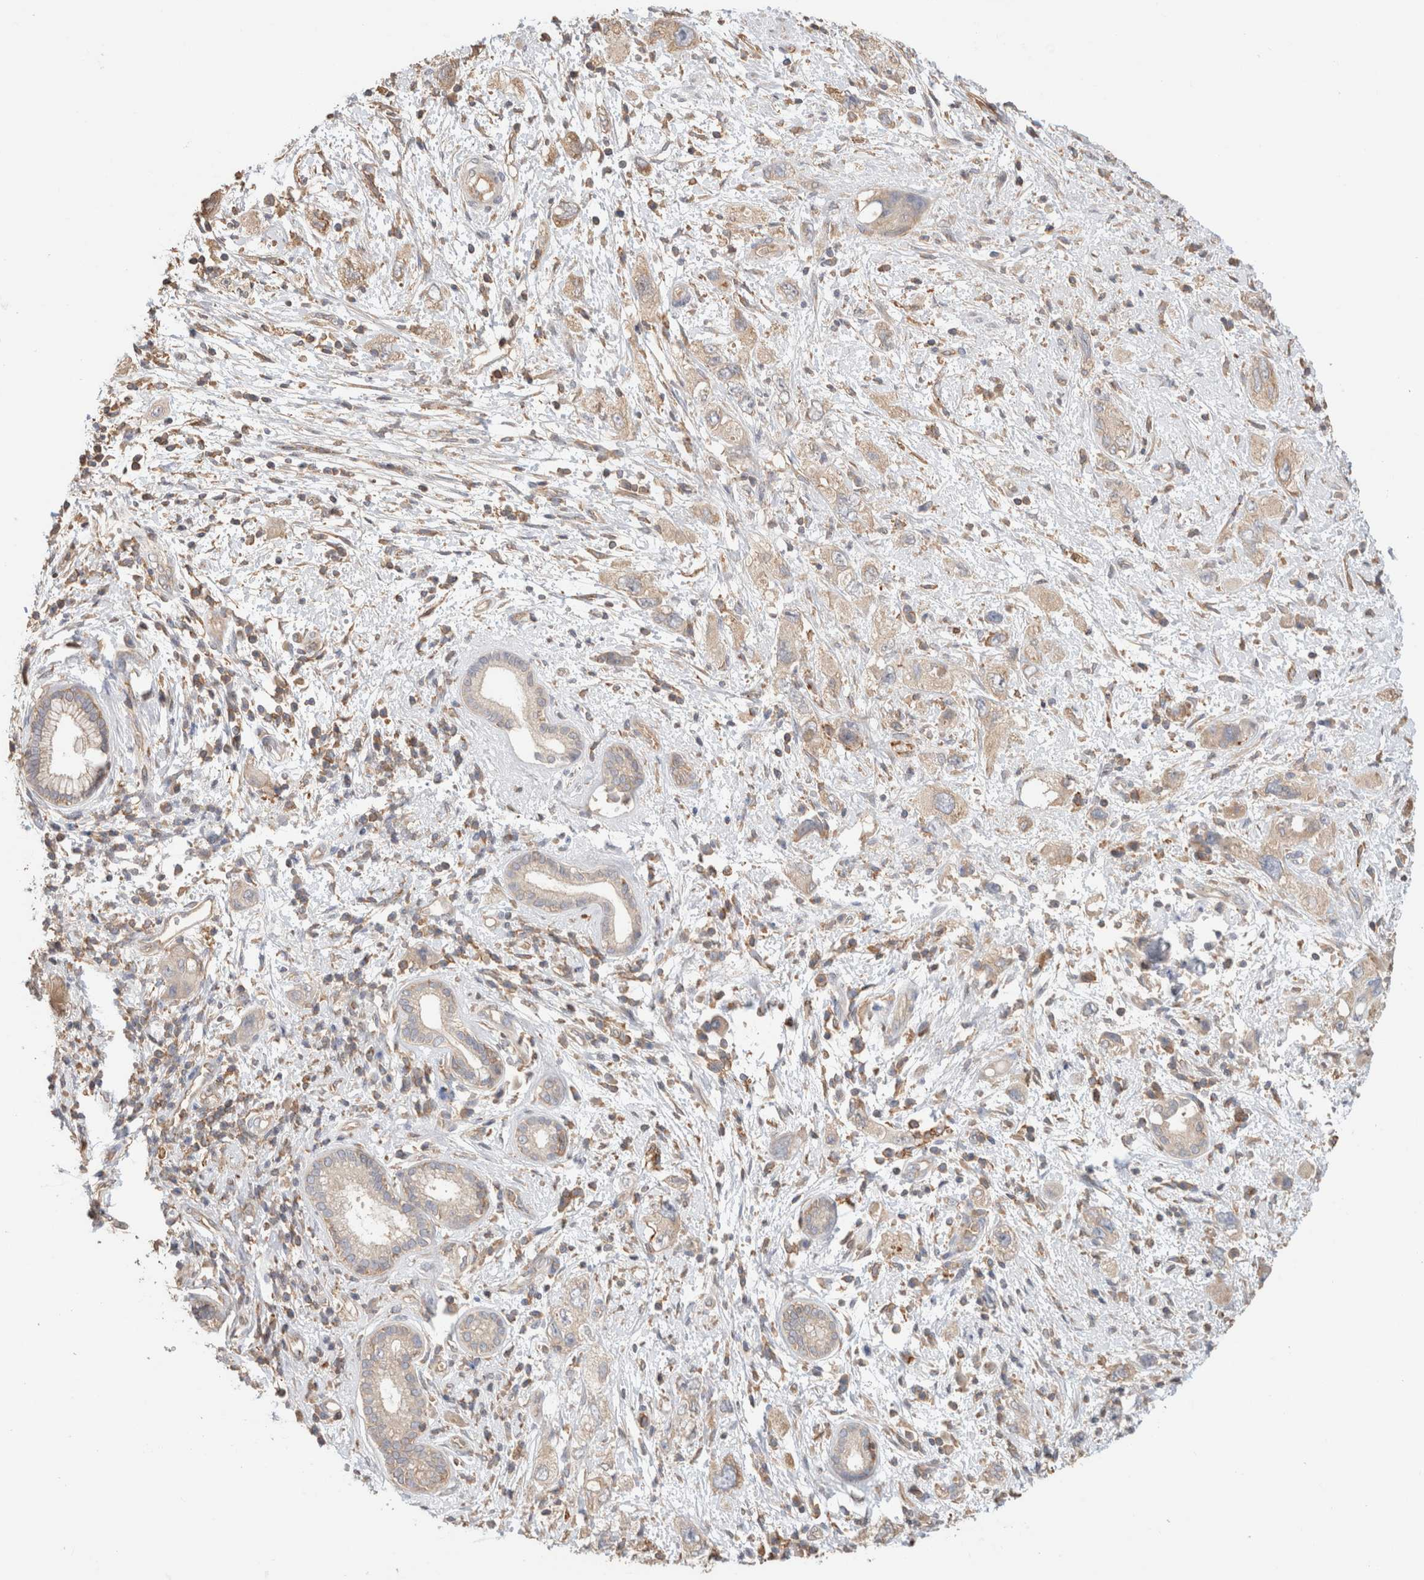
{"staining": {"intensity": "weak", "quantity": "25%-75%", "location": "cytoplasmic/membranous"}, "tissue": "pancreatic cancer", "cell_type": "Tumor cells", "image_type": "cancer", "snomed": [{"axis": "morphology", "description": "Adenocarcinoma, NOS"}, {"axis": "topography", "description": "Pancreas"}], "caption": "The histopathology image demonstrates a brown stain indicating the presence of a protein in the cytoplasmic/membranous of tumor cells in pancreatic adenocarcinoma. (Stains: DAB in brown, nuclei in blue, Microscopy: brightfield microscopy at high magnification).", "gene": "CFAP418", "patient": {"sex": "female", "age": 73}}